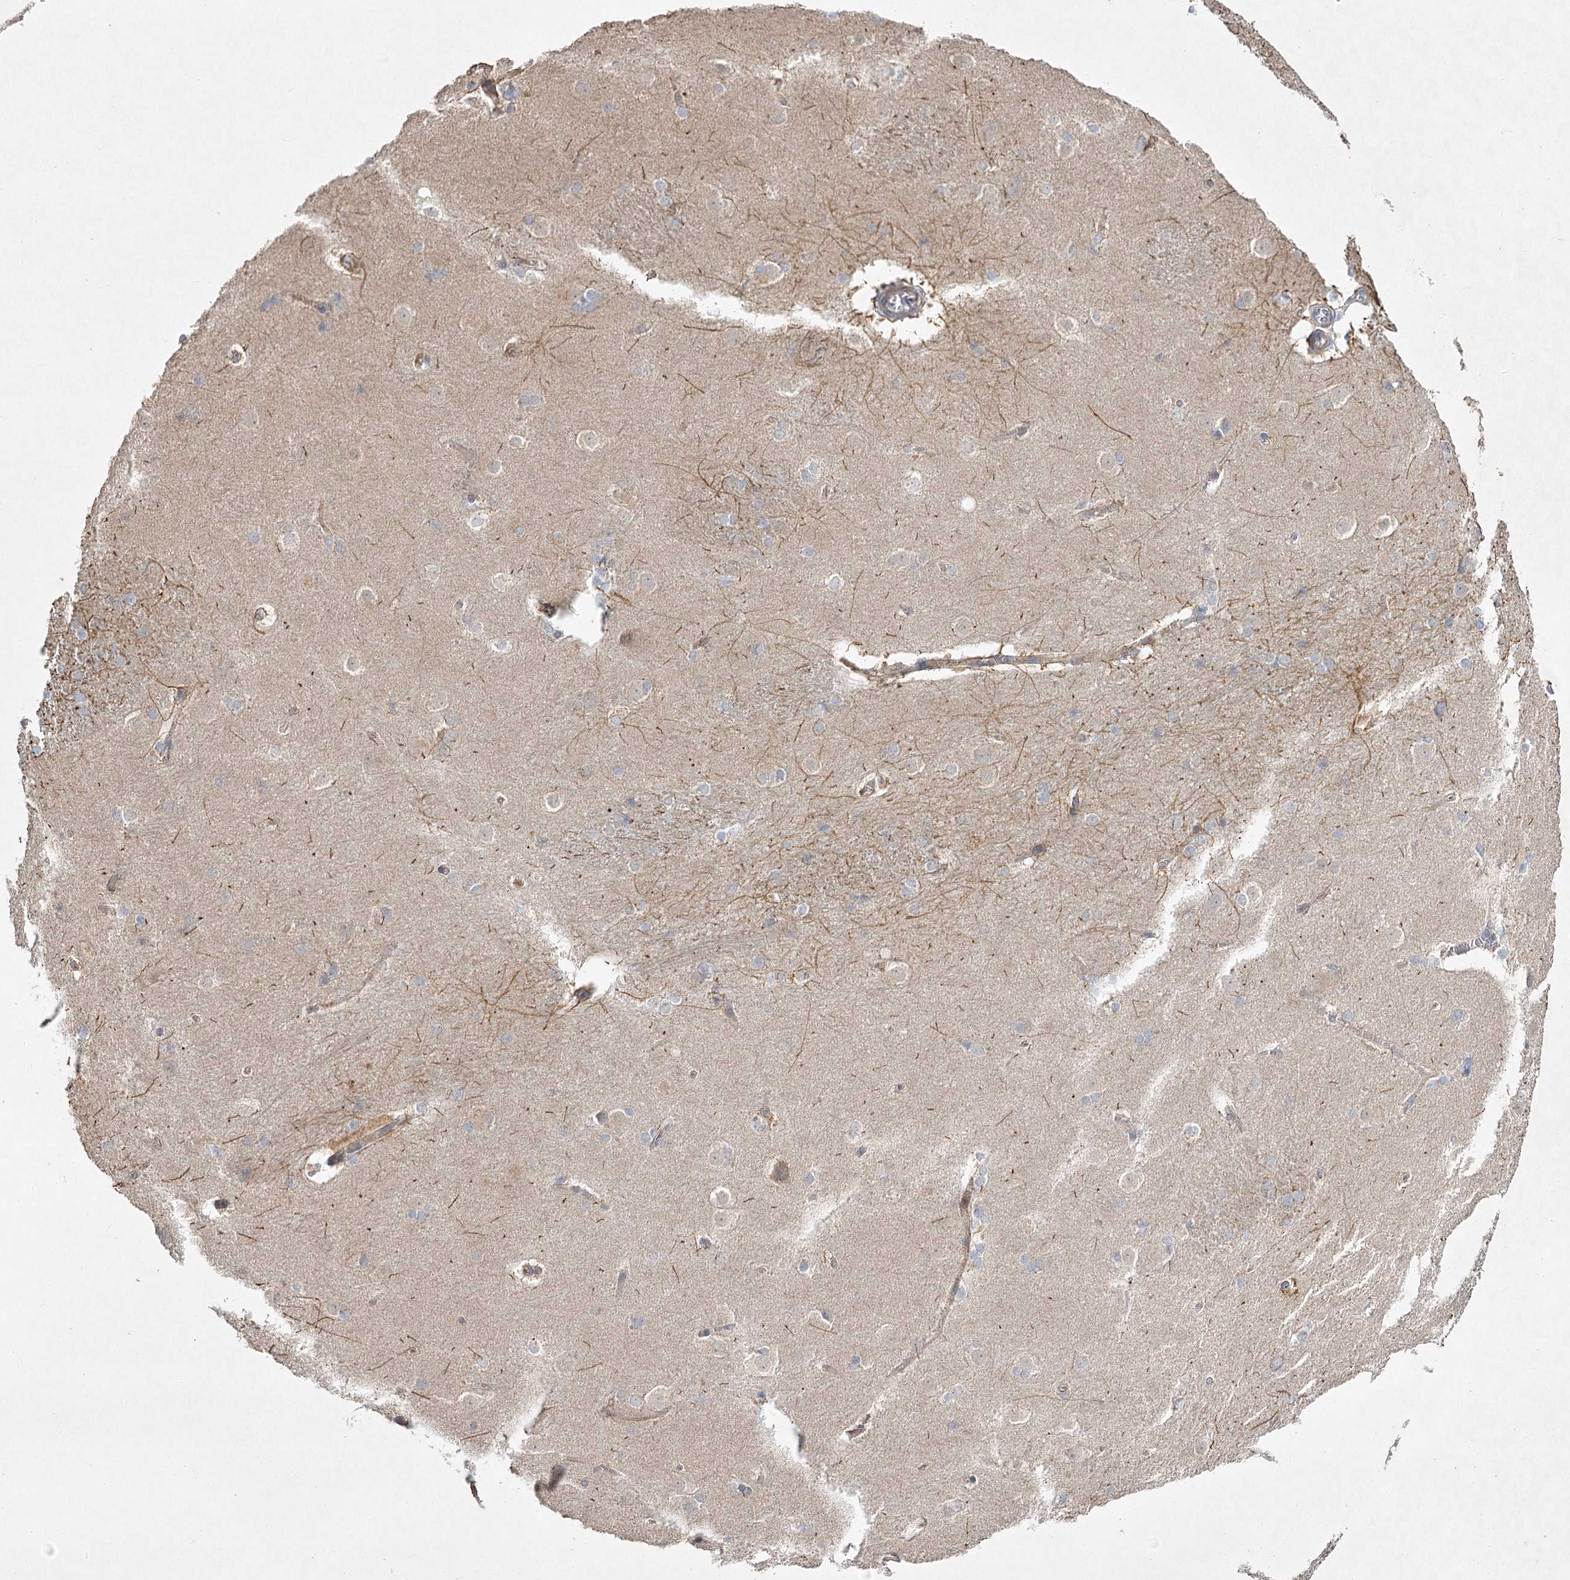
{"staining": {"intensity": "moderate", "quantity": "<25%", "location": "cytoplasmic/membranous"}, "tissue": "caudate", "cell_type": "Glial cells", "image_type": "normal", "snomed": [{"axis": "morphology", "description": "Normal tissue, NOS"}, {"axis": "topography", "description": "Lateral ventricle wall"}], "caption": "Protein staining displays moderate cytoplasmic/membranous positivity in approximately <25% of glial cells in benign caudate. The staining was performed using DAB, with brown indicating positive protein expression. Nuclei are stained blue with hematoxylin.", "gene": "PYROXD1", "patient": {"sex": "female", "age": 19}}